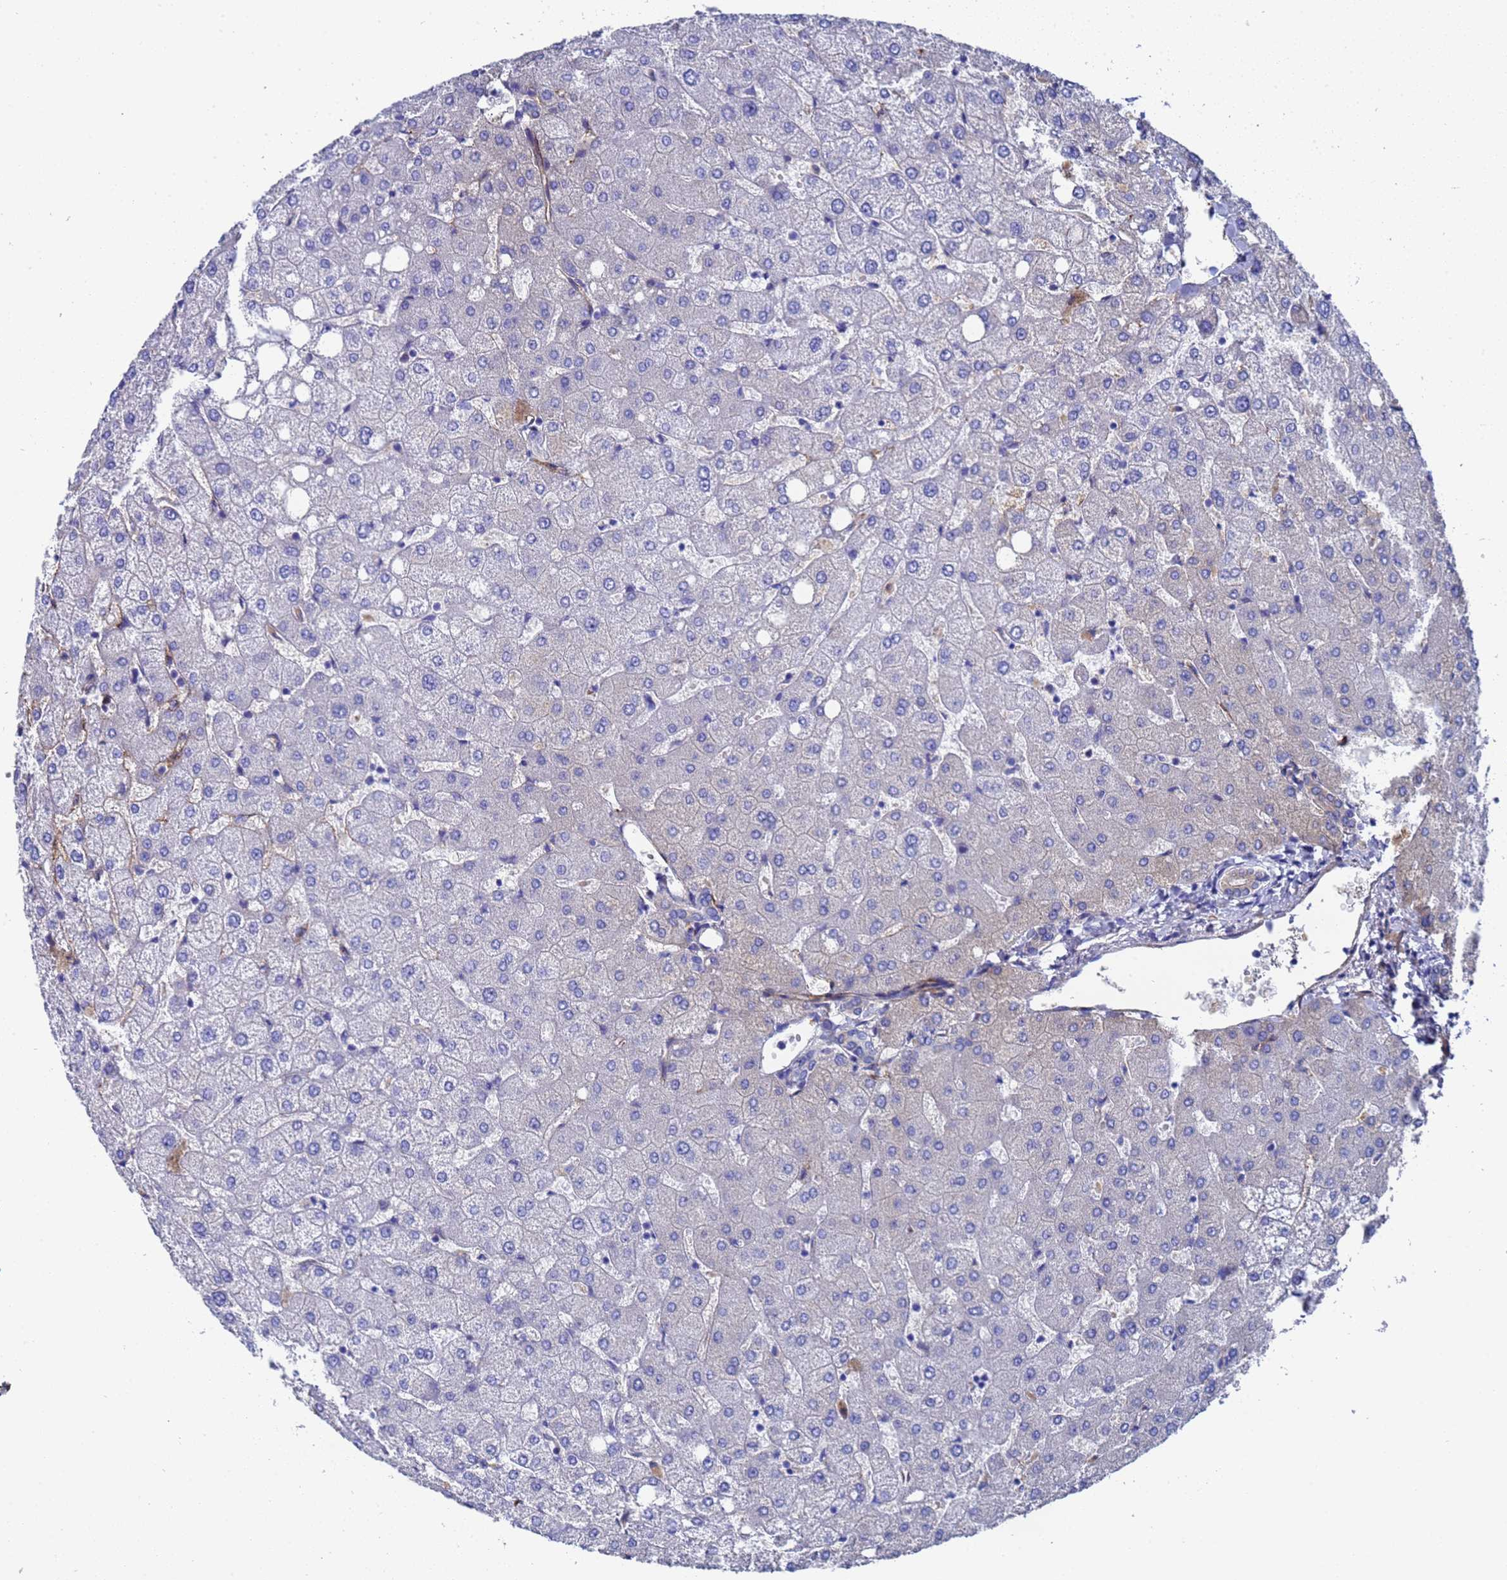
{"staining": {"intensity": "weak", "quantity": "25%-75%", "location": "cytoplasmic/membranous"}, "tissue": "liver", "cell_type": "Cholangiocytes", "image_type": "normal", "snomed": [{"axis": "morphology", "description": "Normal tissue, NOS"}, {"axis": "topography", "description": "Liver"}], "caption": "Immunohistochemistry photomicrograph of unremarkable liver: liver stained using IHC shows low levels of weak protein expression localized specifically in the cytoplasmic/membranous of cholangiocytes, appearing as a cytoplasmic/membranous brown color.", "gene": "ADIPOQ", "patient": {"sex": "female", "age": 54}}